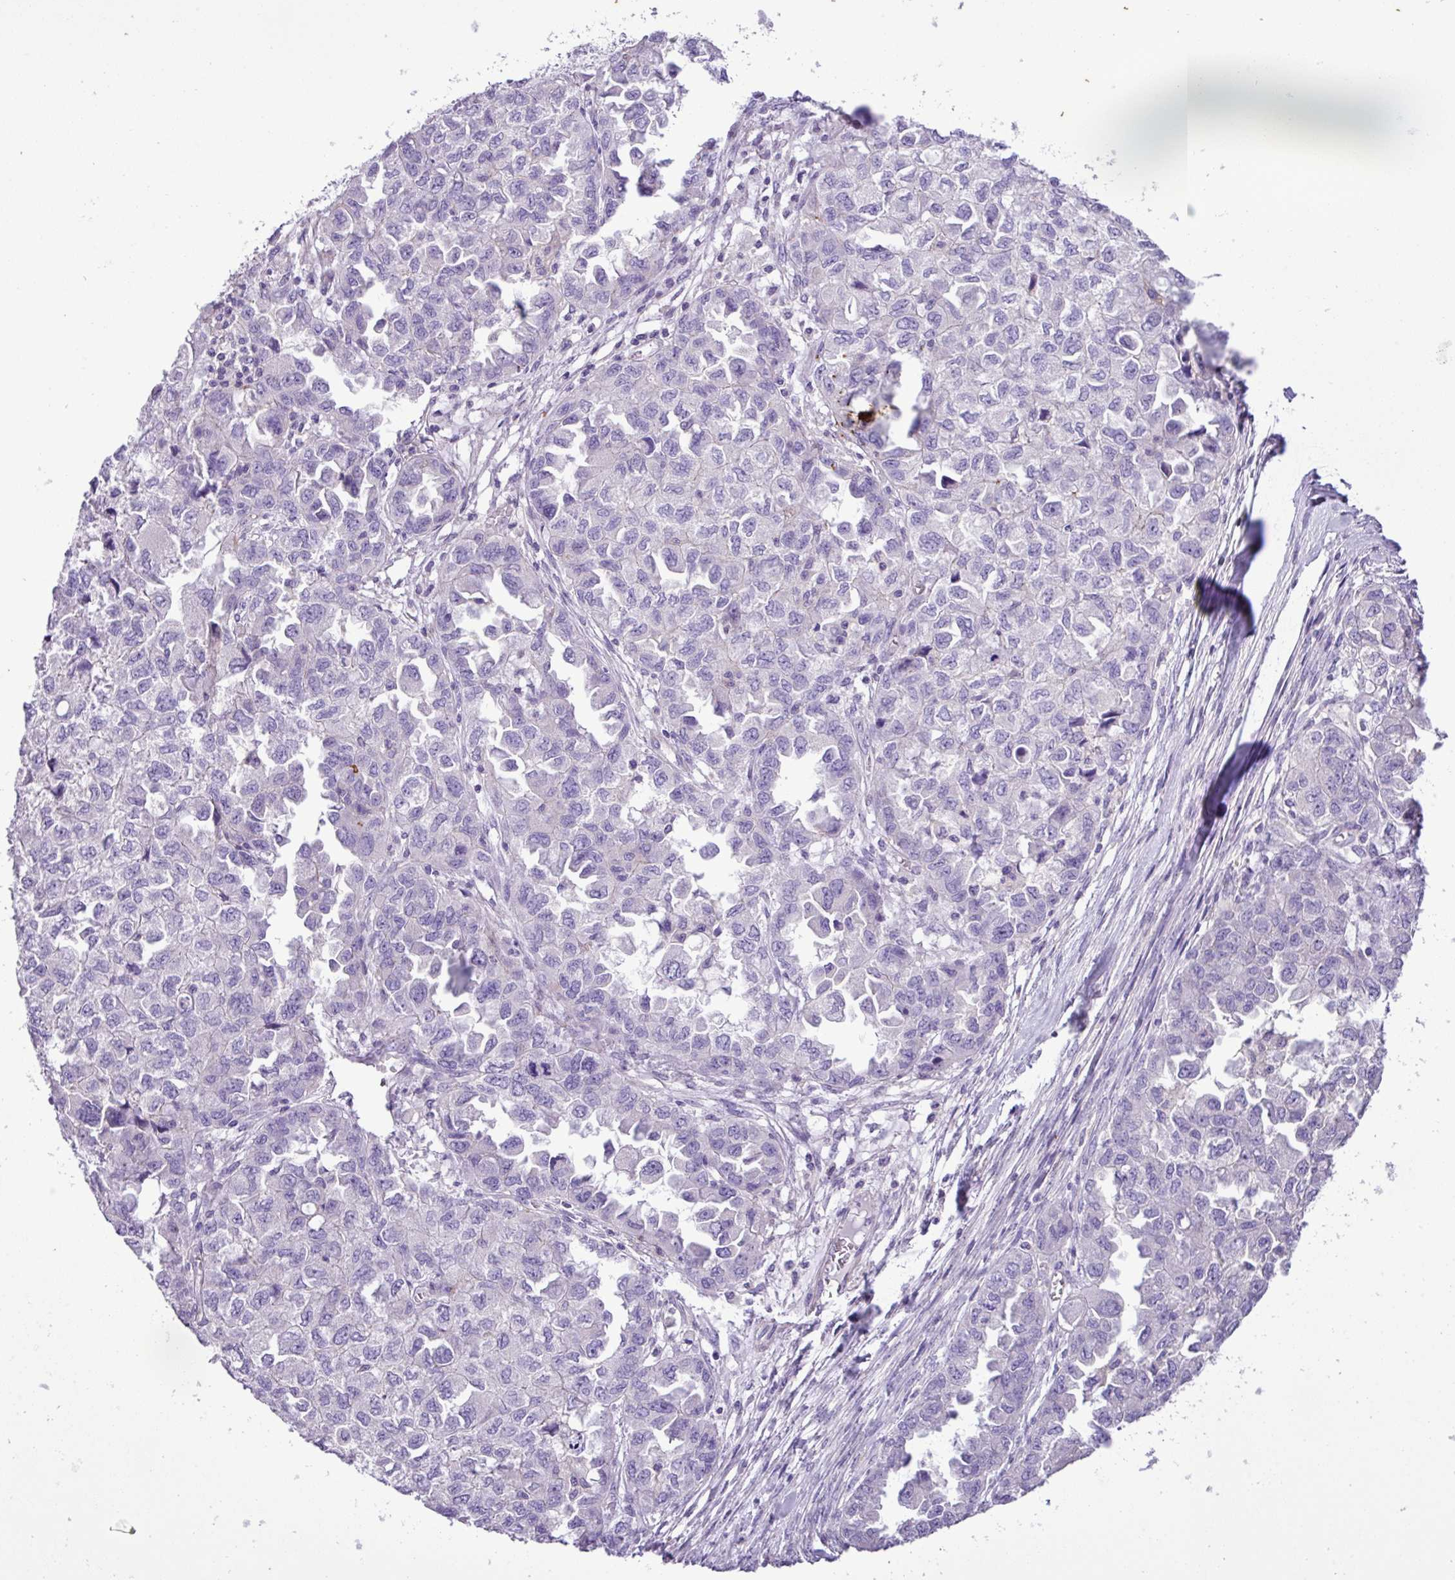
{"staining": {"intensity": "negative", "quantity": "none", "location": "none"}, "tissue": "ovarian cancer", "cell_type": "Tumor cells", "image_type": "cancer", "snomed": [{"axis": "morphology", "description": "Cystadenocarcinoma, serous, NOS"}, {"axis": "topography", "description": "Ovary"}], "caption": "Ovarian cancer (serous cystadenocarcinoma) stained for a protein using immunohistochemistry displays no positivity tumor cells.", "gene": "ZNF334", "patient": {"sex": "female", "age": 84}}